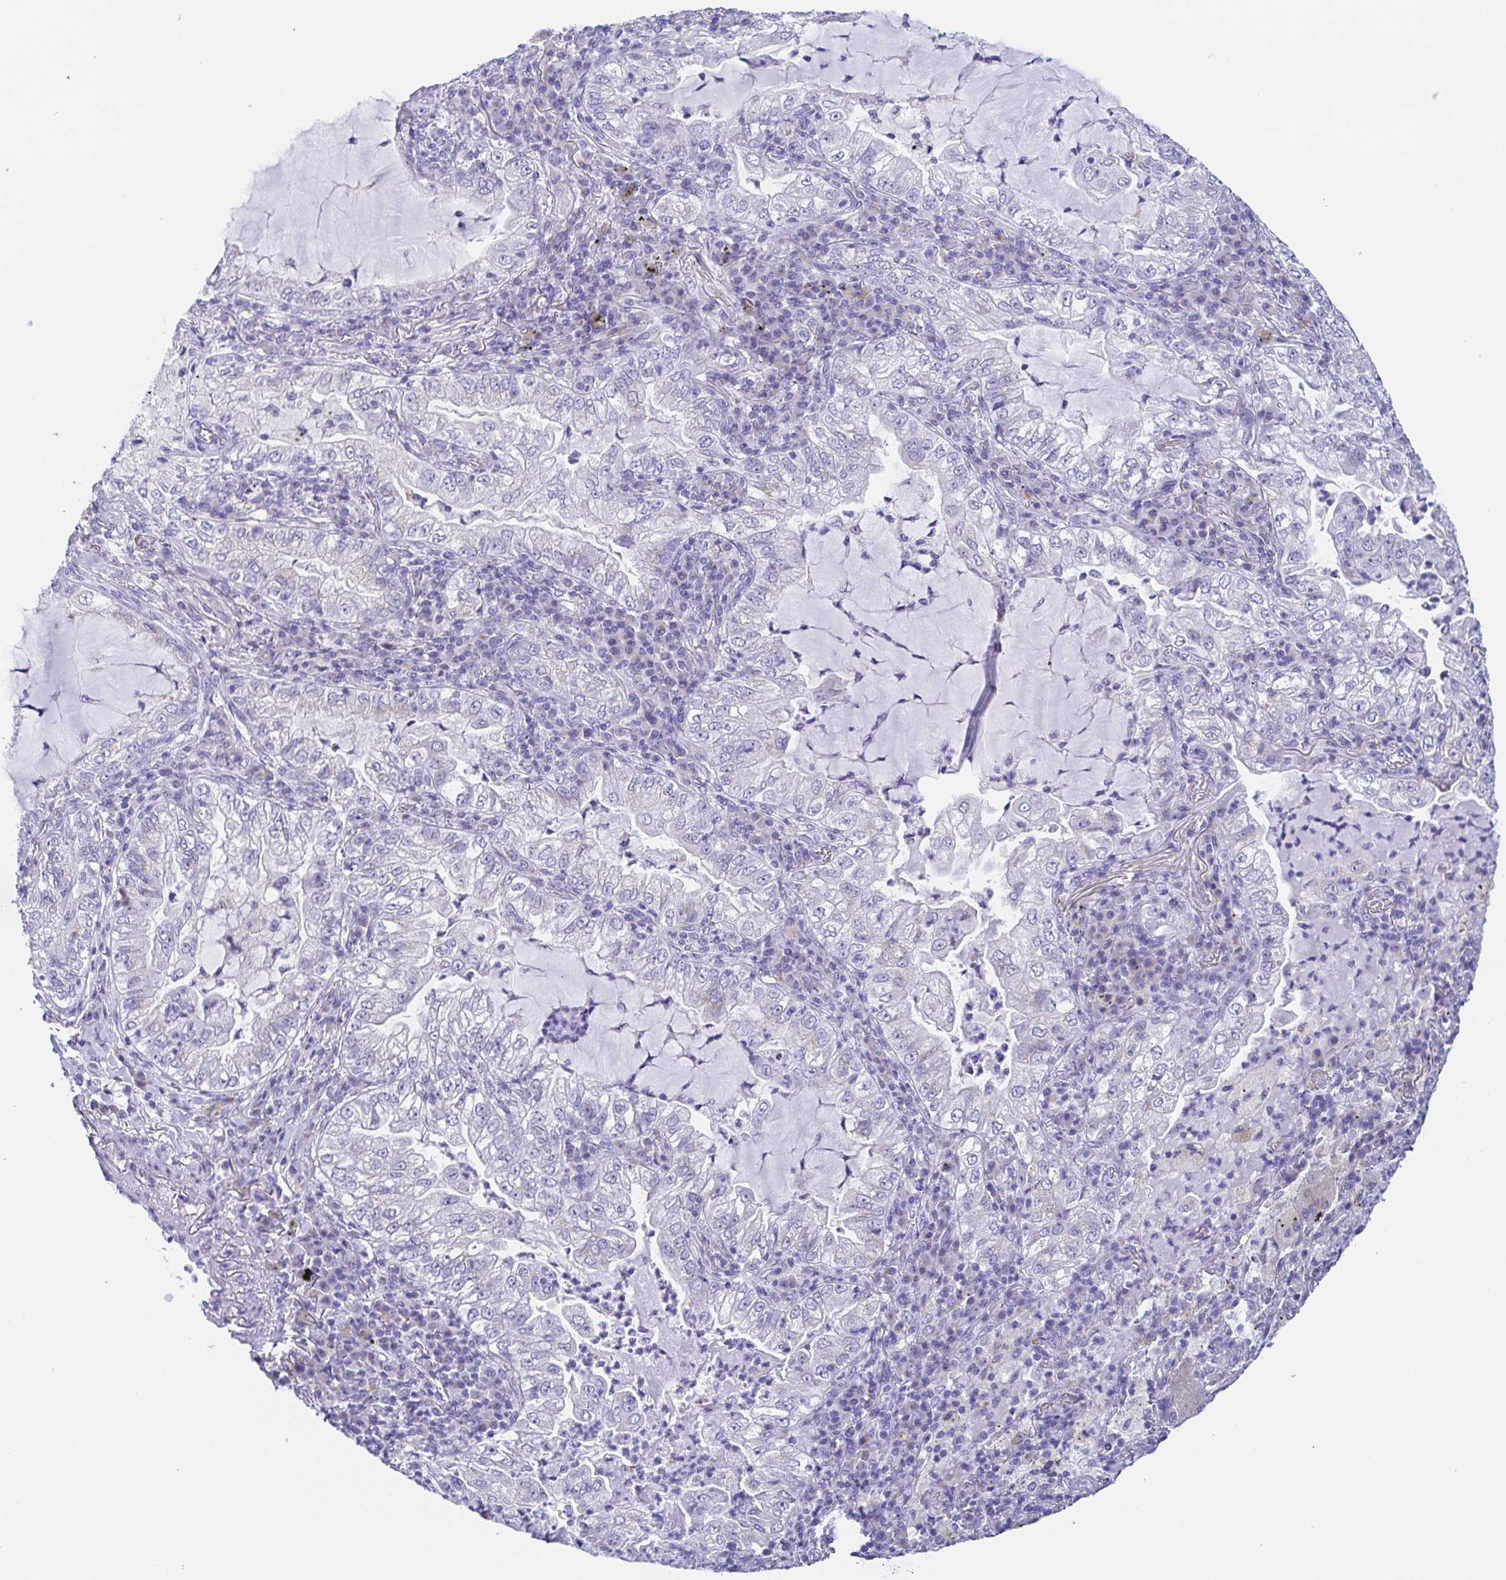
{"staining": {"intensity": "negative", "quantity": "none", "location": "none"}, "tissue": "lung cancer", "cell_type": "Tumor cells", "image_type": "cancer", "snomed": [{"axis": "morphology", "description": "Adenocarcinoma, NOS"}, {"axis": "topography", "description": "Lung"}], "caption": "Tumor cells are negative for protein expression in human lung adenocarcinoma.", "gene": "SCG3", "patient": {"sex": "female", "age": 73}}